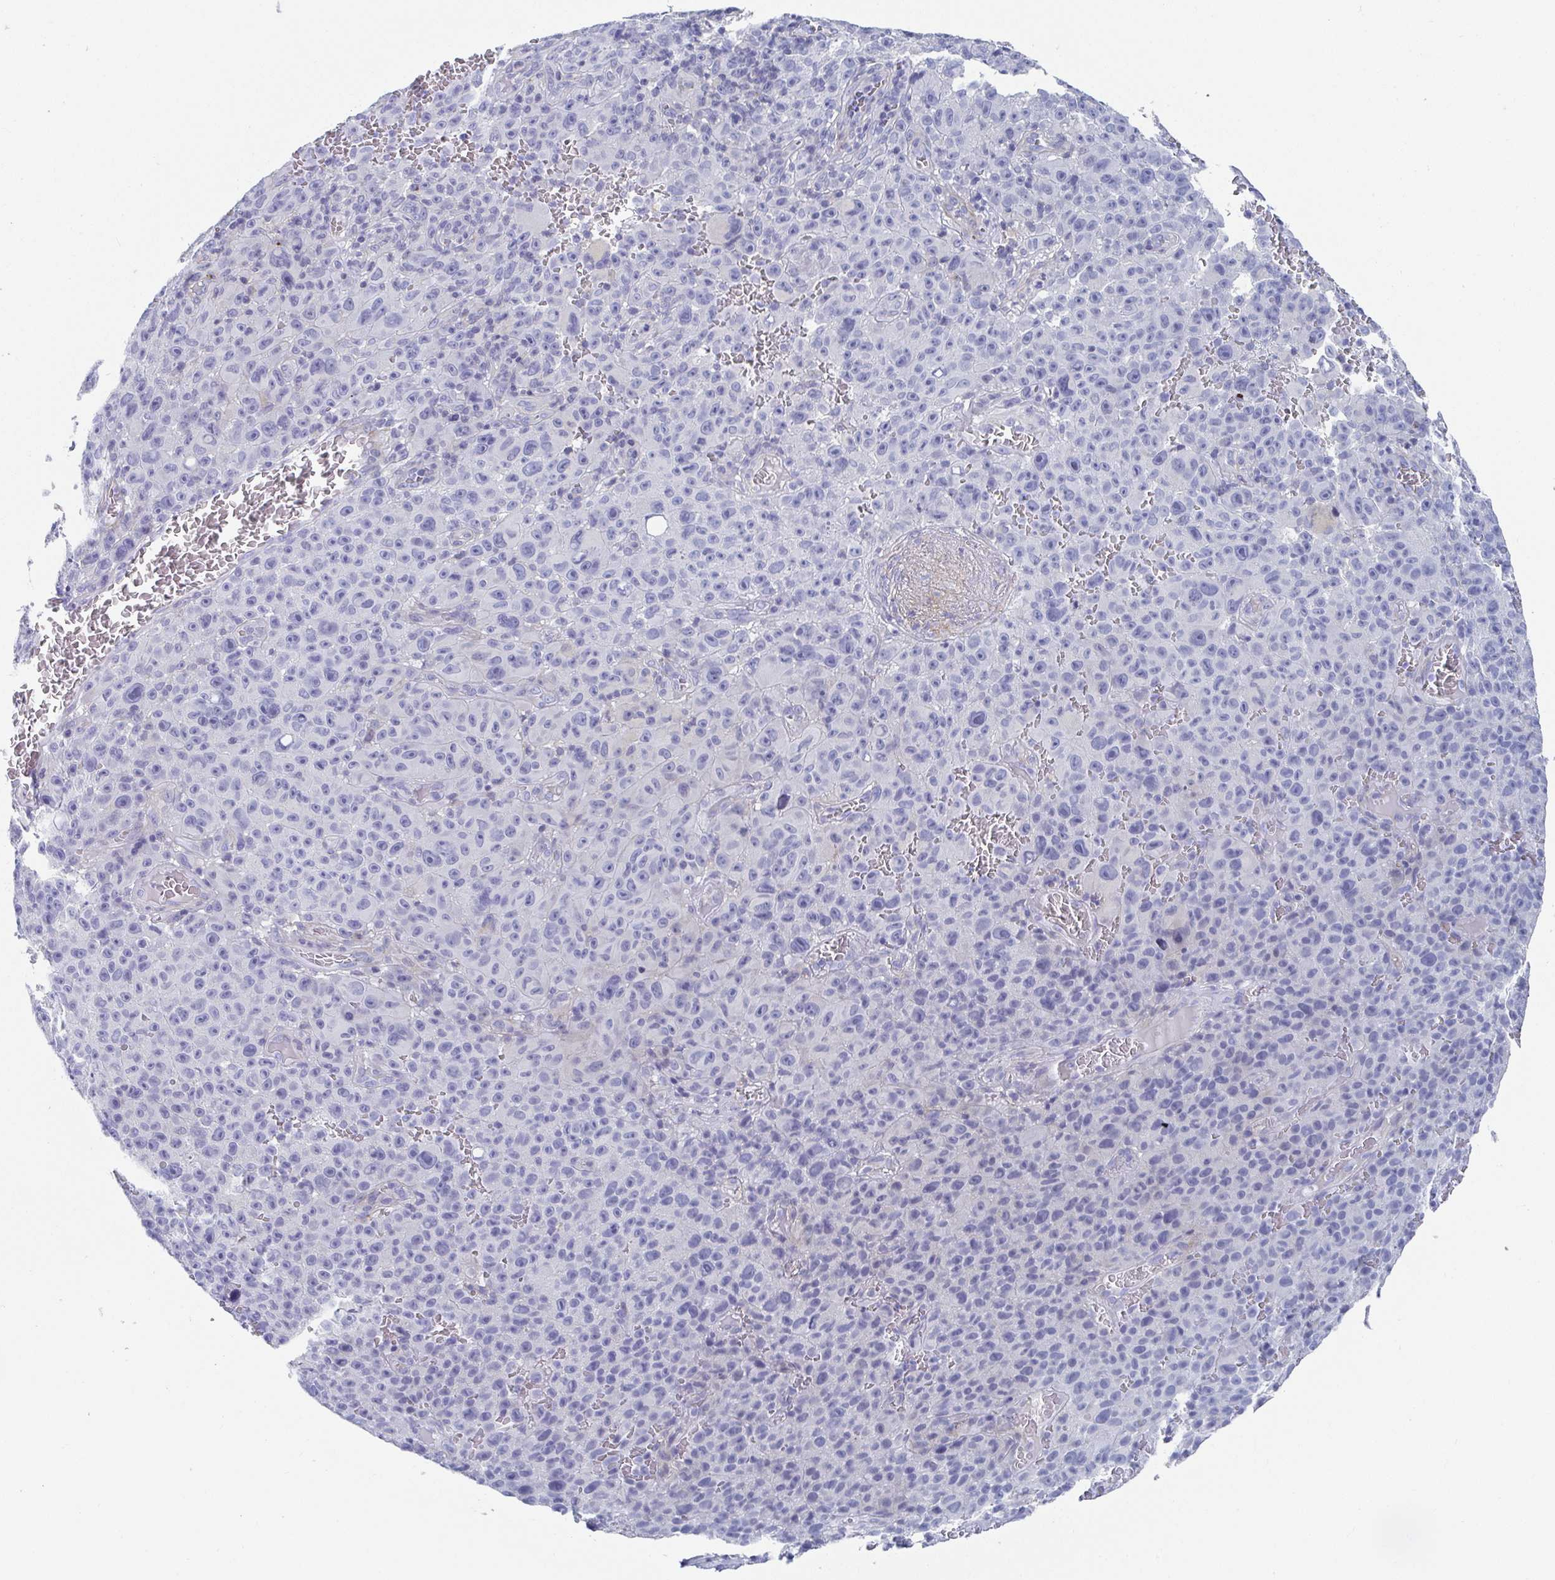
{"staining": {"intensity": "negative", "quantity": "none", "location": "none"}, "tissue": "melanoma", "cell_type": "Tumor cells", "image_type": "cancer", "snomed": [{"axis": "morphology", "description": "Malignant melanoma, NOS"}, {"axis": "topography", "description": "Skin"}], "caption": "There is no significant staining in tumor cells of malignant melanoma. (IHC, brightfield microscopy, high magnification).", "gene": "ZFP82", "patient": {"sex": "female", "age": 82}}